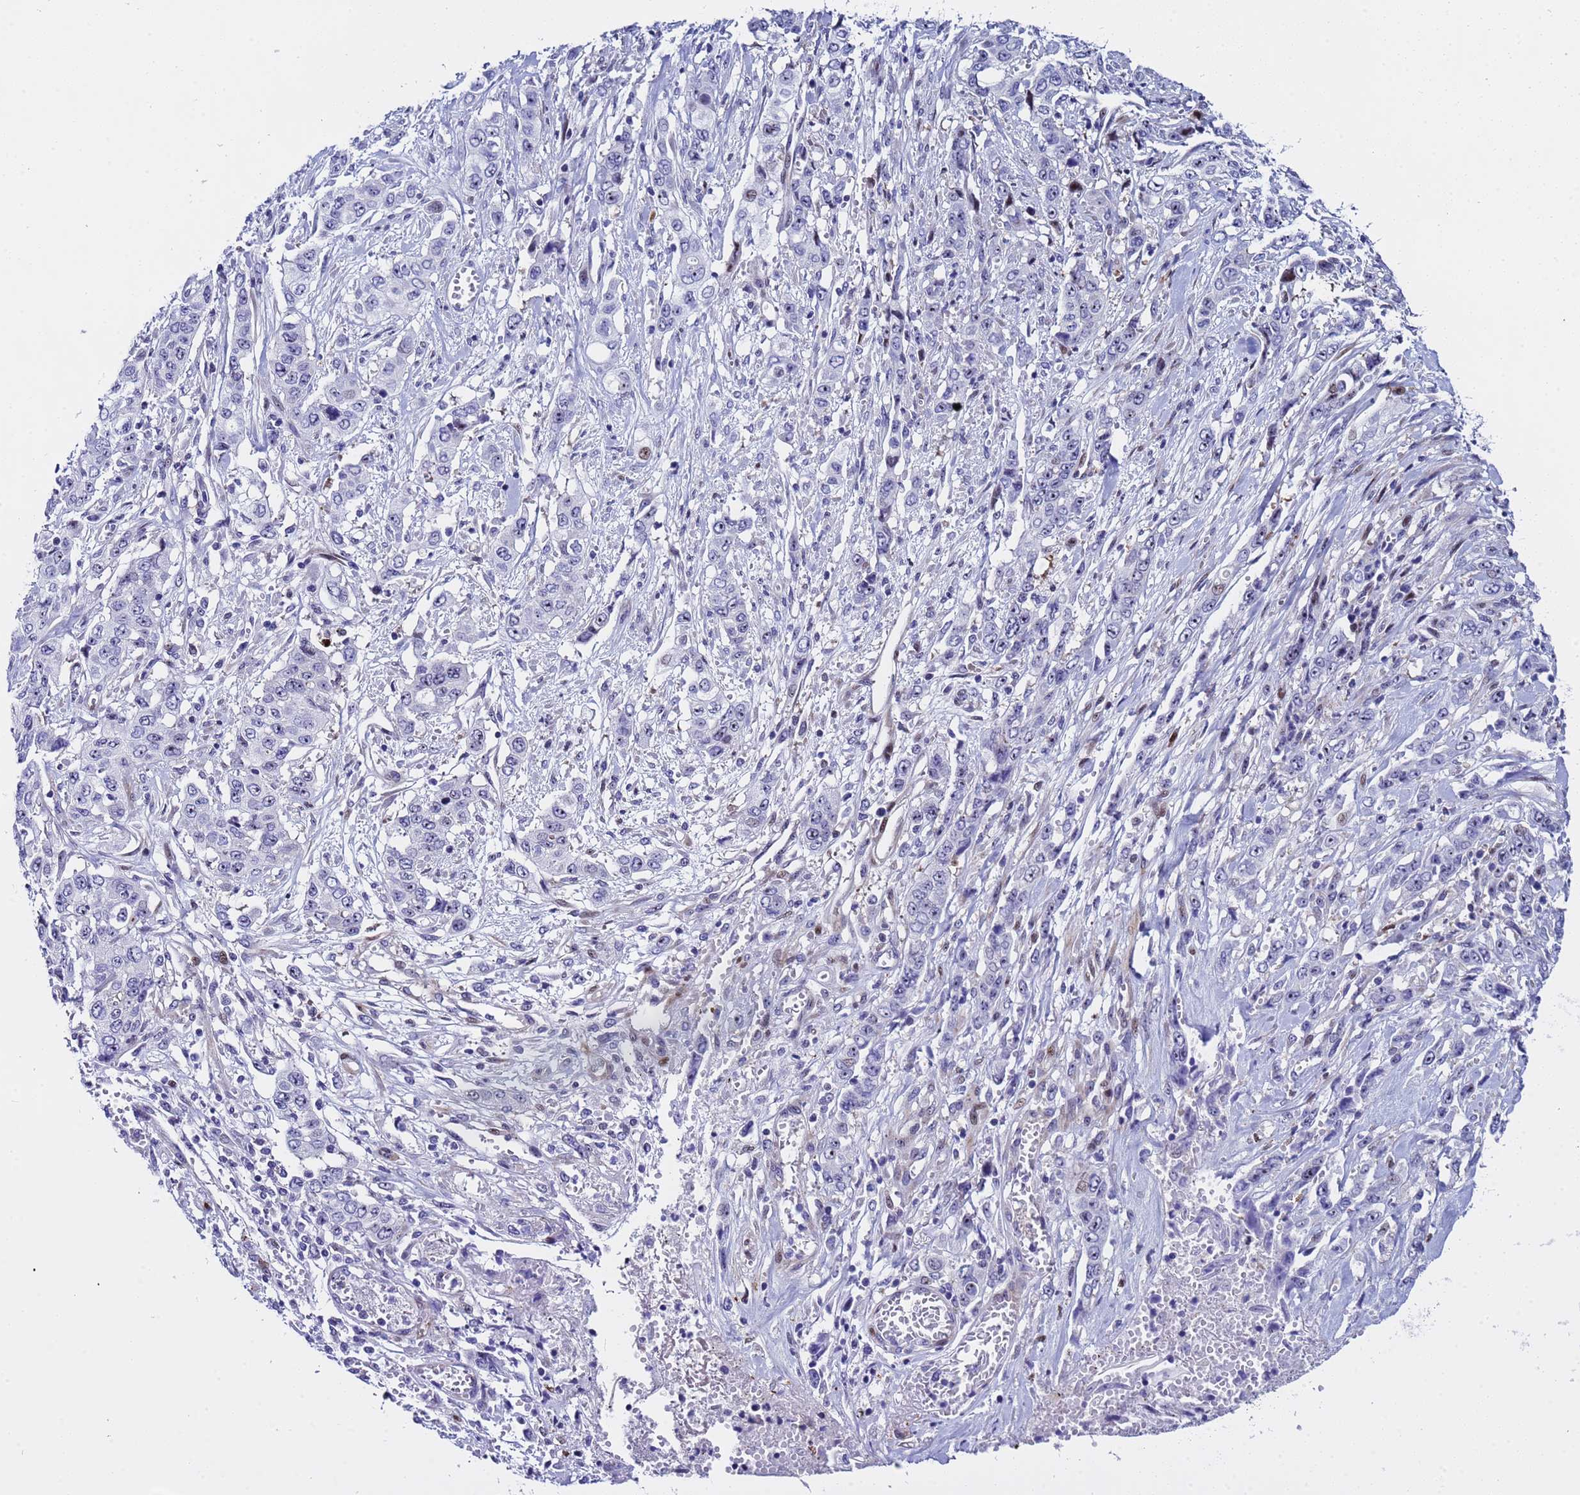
{"staining": {"intensity": "weak", "quantity": "<25%", "location": "nuclear"}, "tissue": "stomach cancer", "cell_type": "Tumor cells", "image_type": "cancer", "snomed": [{"axis": "morphology", "description": "Normal tissue, NOS"}, {"axis": "morphology", "description": "Adenocarcinoma, NOS"}, {"axis": "topography", "description": "Stomach"}], "caption": "Stomach adenocarcinoma stained for a protein using IHC demonstrates no staining tumor cells.", "gene": "POP5", "patient": {"sex": "female", "age": 64}}